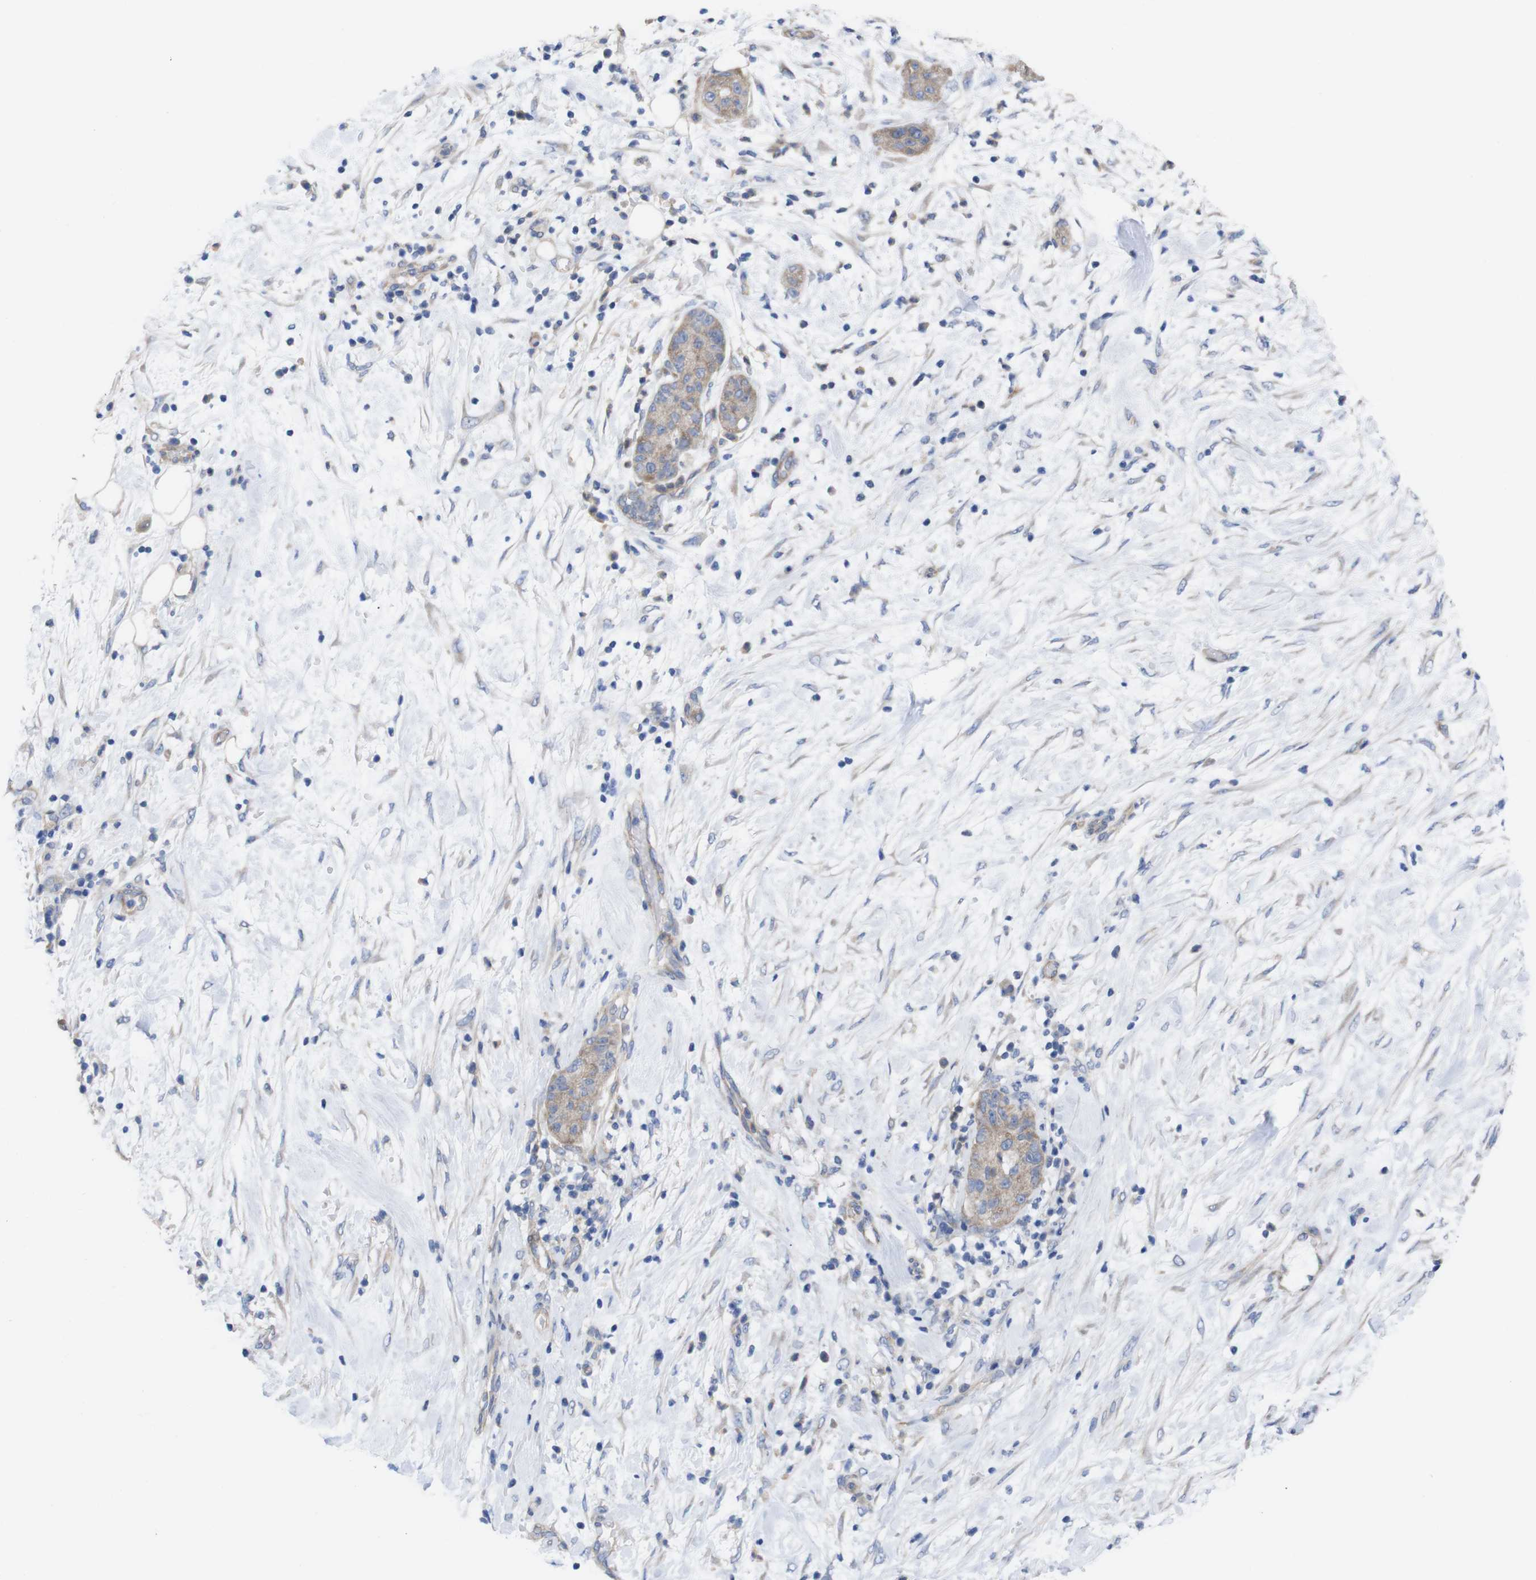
{"staining": {"intensity": "weak", "quantity": ">75%", "location": "cytoplasmic/membranous"}, "tissue": "pancreatic cancer", "cell_type": "Tumor cells", "image_type": "cancer", "snomed": [{"axis": "morphology", "description": "Adenocarcinoma, NOS"}, {"axis": "topography", "description": "Pancreas"}], "caption": "Tumor cells exhibit low levels of weak cytoplasmic/membranous positivity in approximately >75% of cells in pancreatic cancer (adenocarcinoma).", "gene": "USH1C", "patient": {"sex": "female", "age": 78}}